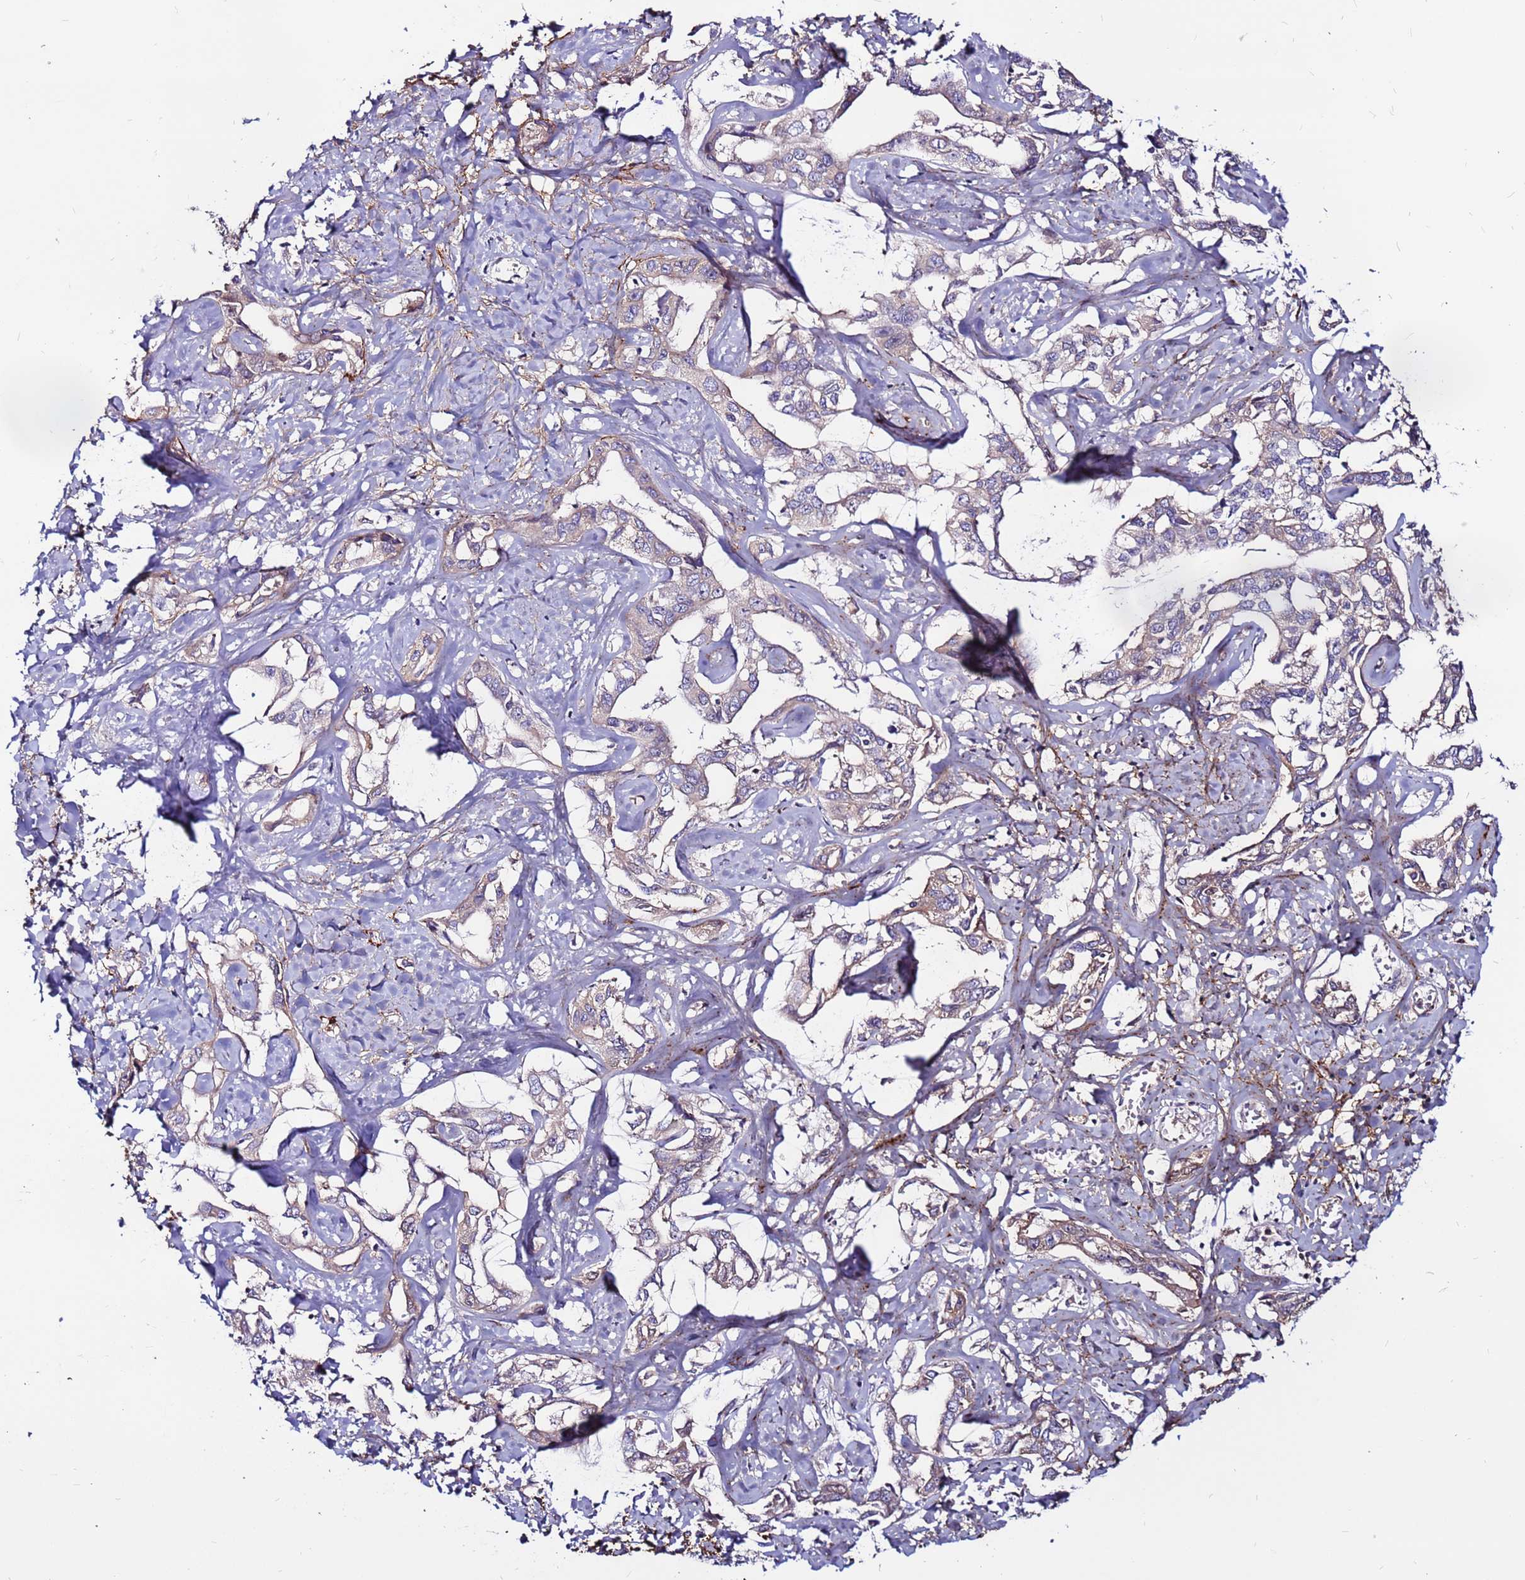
{"staining": {"intensity": "negative", "quantity": "none", "location": "none"}, "tissue": "liver cancer", "cell_type": "Tumor cells", "image_type": "cancer", "snomed": [{"axis": "morphology", "description": "Cholangiocarcinoma"}, {"axis": "topography", "description": "Liver"}], "caption": "This photomicrograph is of liver cancer (cholangiocarcinoma) stained with IHC to label a protein in brown with the nuclei are counter-stained blue. There is no positivity in tumor cells.", "gene": "CCDC71", "patient": {"sex": "male", "age": 59}}